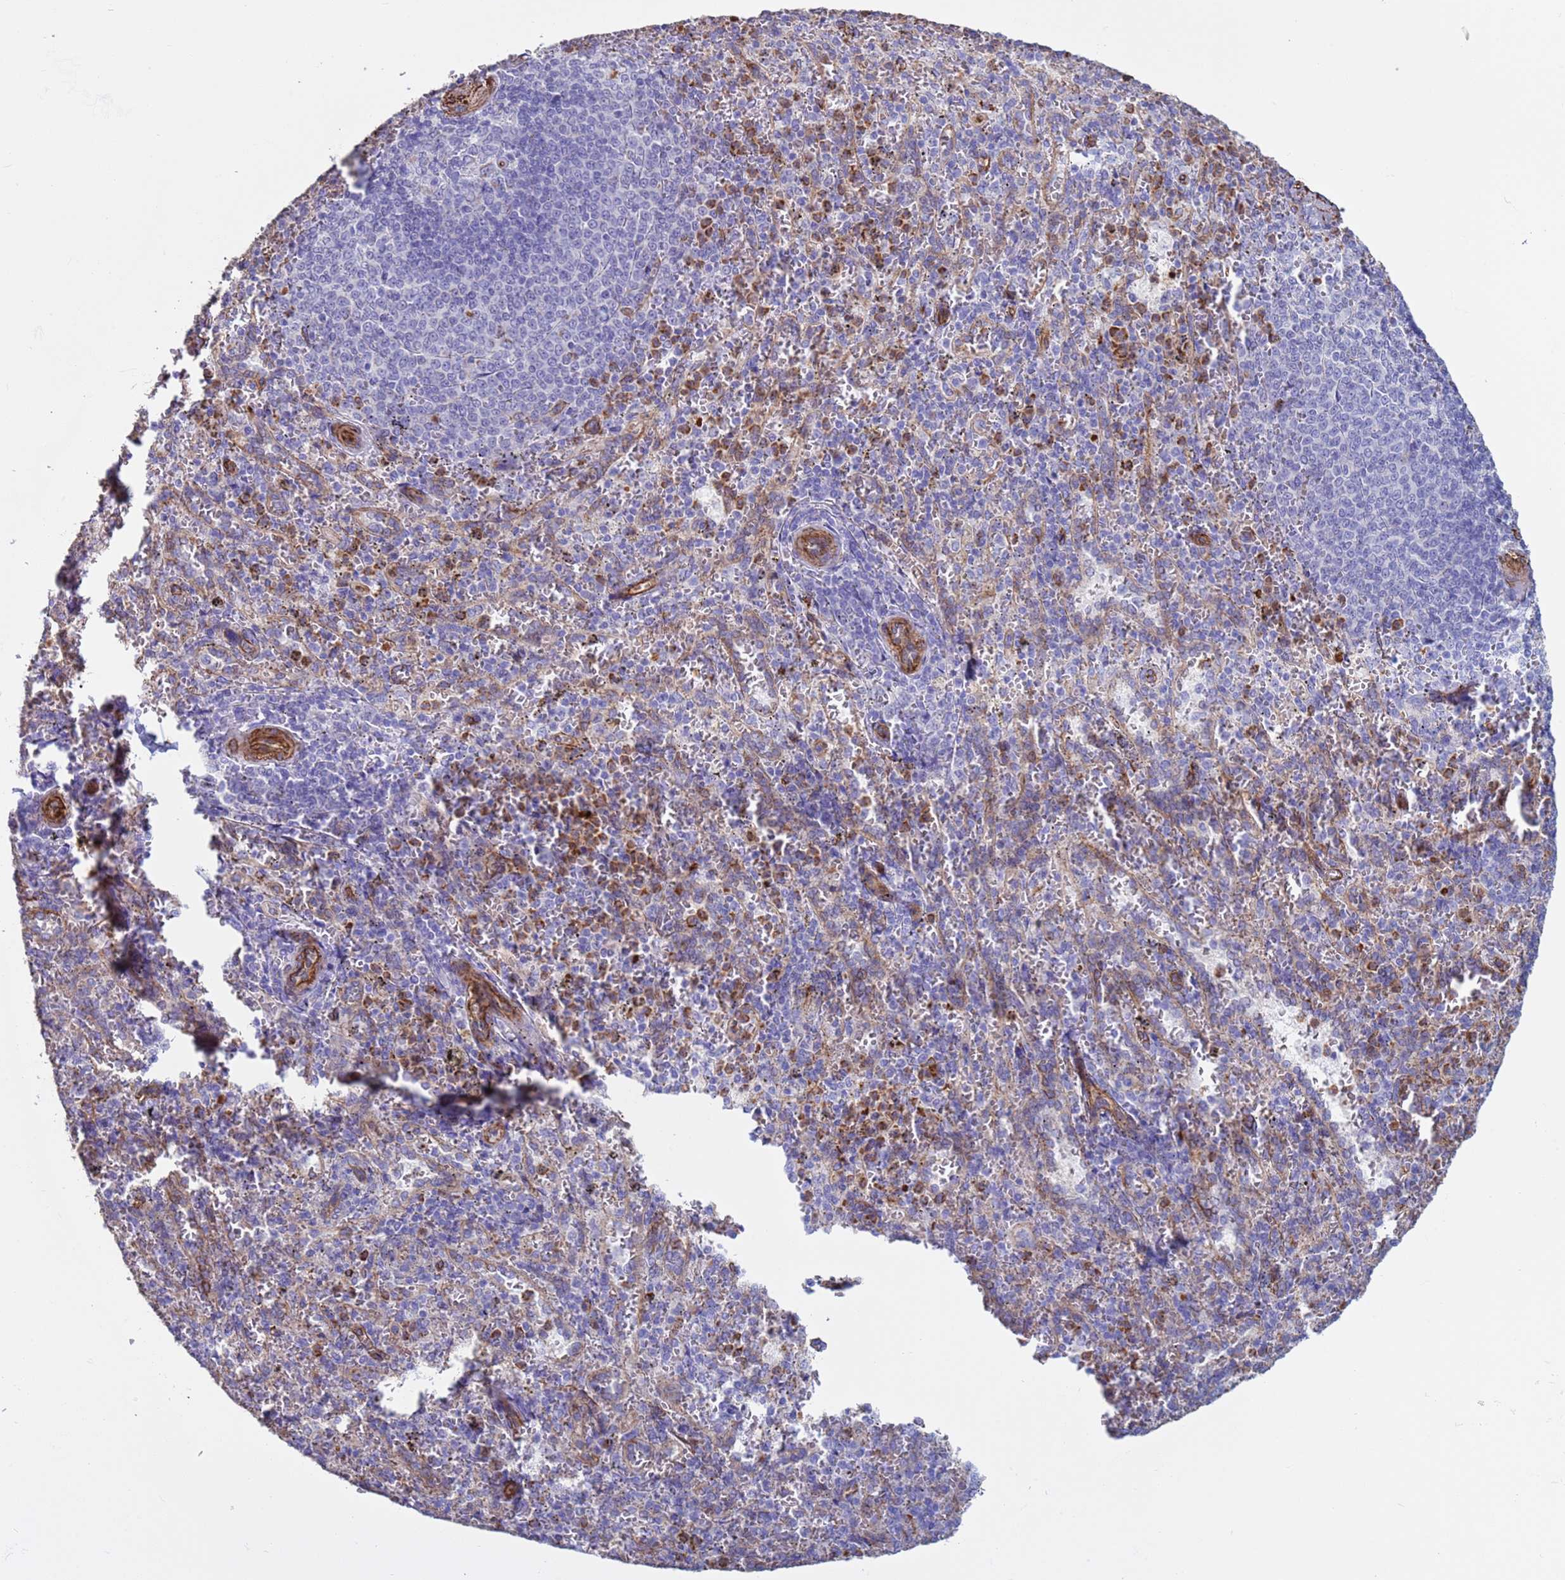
{"staining": {"intensity": "negative", "quantity": "none", "location": "none"}, "tissue": "spleen", "cell_type": "Cells in red pulp", "image_type": "normal", "snomed": [{"axis": "morphology", "description": "Normal tissue, NOS"}, {"axis": "topography", "description": "Spleen"}], "caption": "This is an immunohistochemistry (IHC) photomicrograph of normal human spleen. There is no positivity in cells in red pulp.", "gene": "GASK1A", "patient": {"sex": "female", "age": 21}}